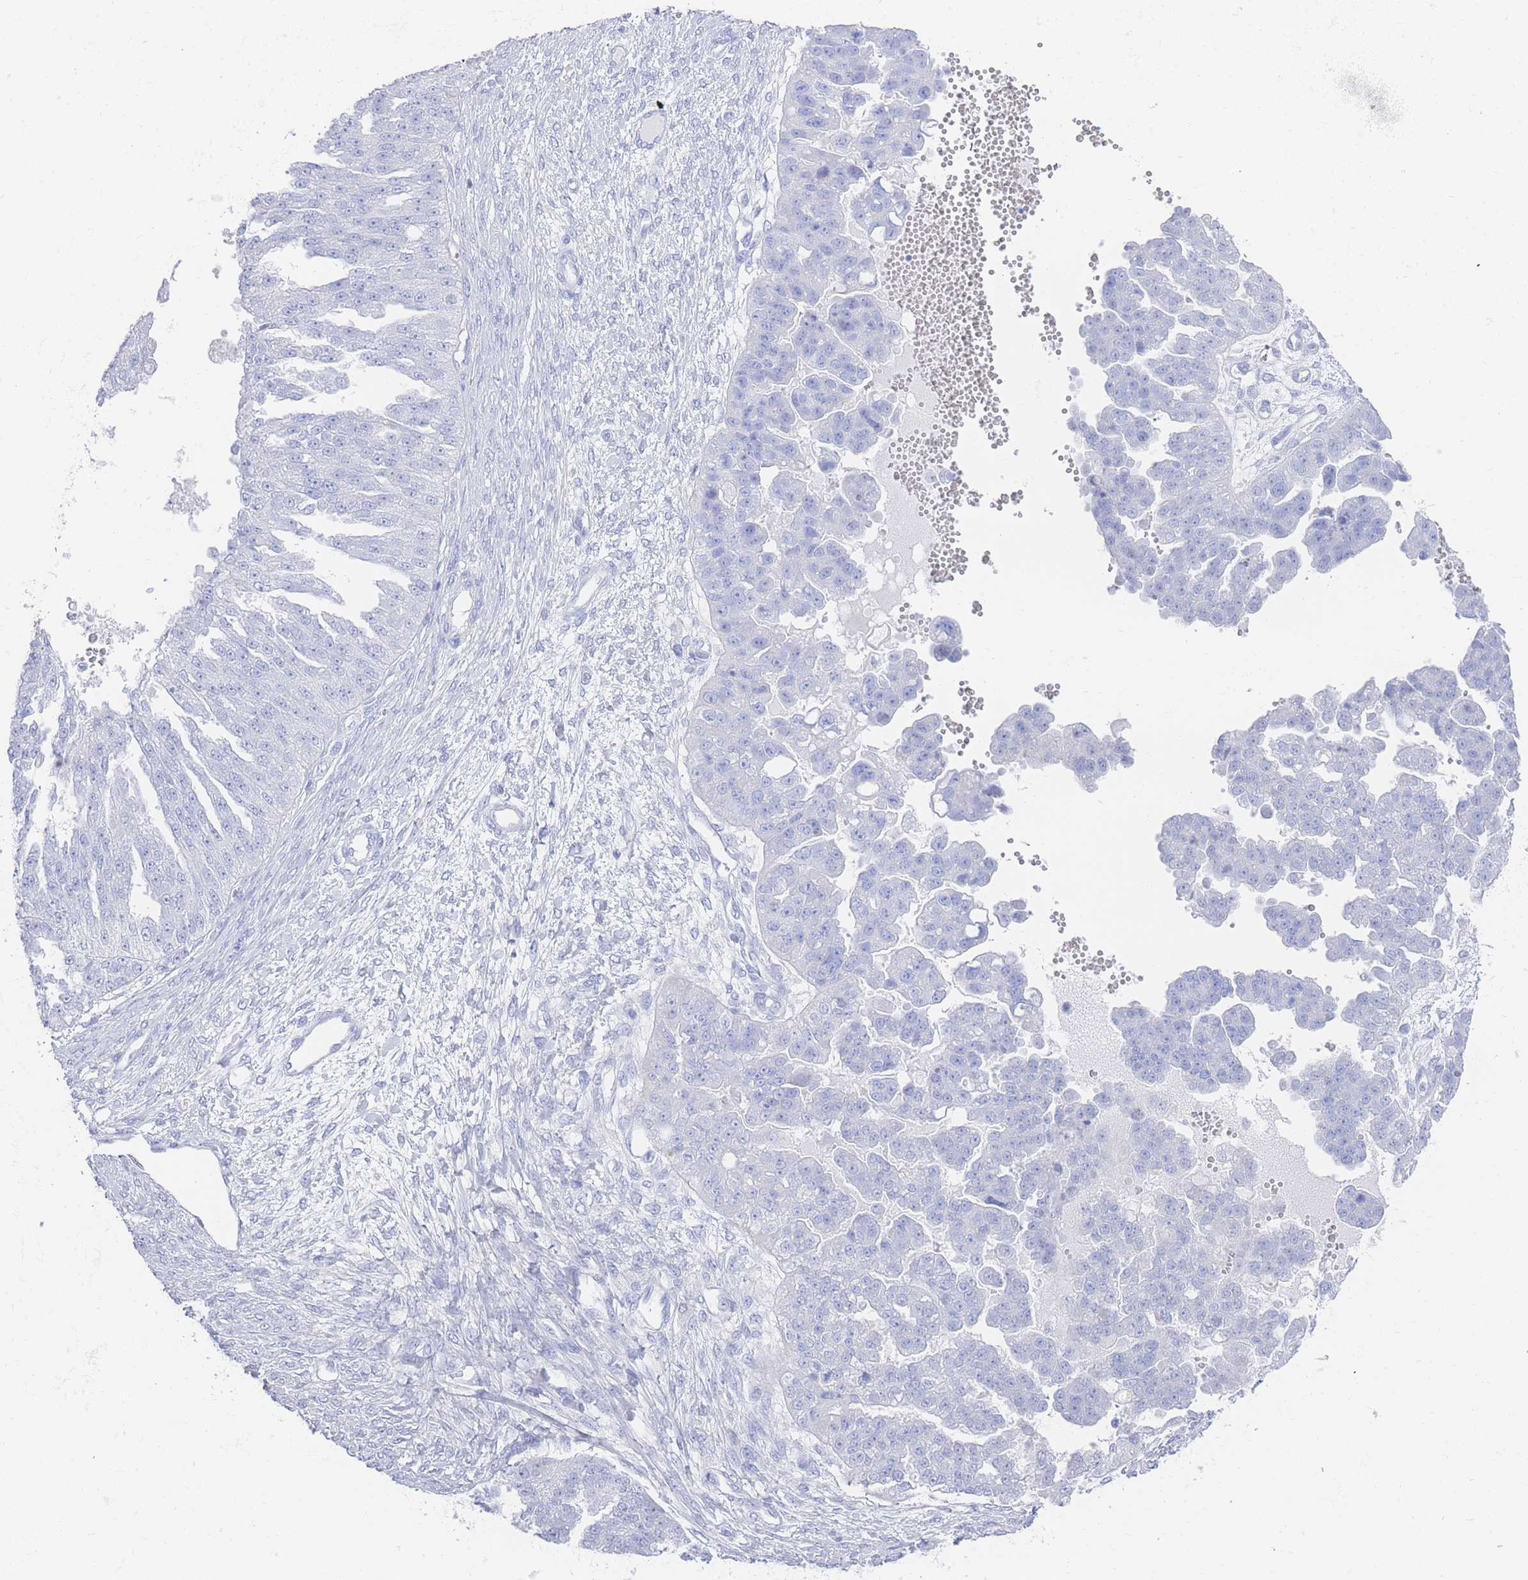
{"staining": {"intensity": "negative", "quantity": "none", "location": "none"}, "tissue": "ovarian cancer", "cell_type": "Tumor cells", "image_type": "cancer", "snomed": [{"axis": "morphology", "description": "Cystadenocarcinoma, serous, NOS"}, {"axis": "topography", "description": "Ovary"}], "caption": "Immunohistochemistry (IHC) photomicrograph of neoplastic tissue: human ovarian cancer (serous cystadenocarcinoma) stained with DAB (3,3'-diaminobenzidine) reveals no significant protein staining in tumor cells.", "gene": "LRRC37A", "patient": {"sex": "female", "age": 58}}